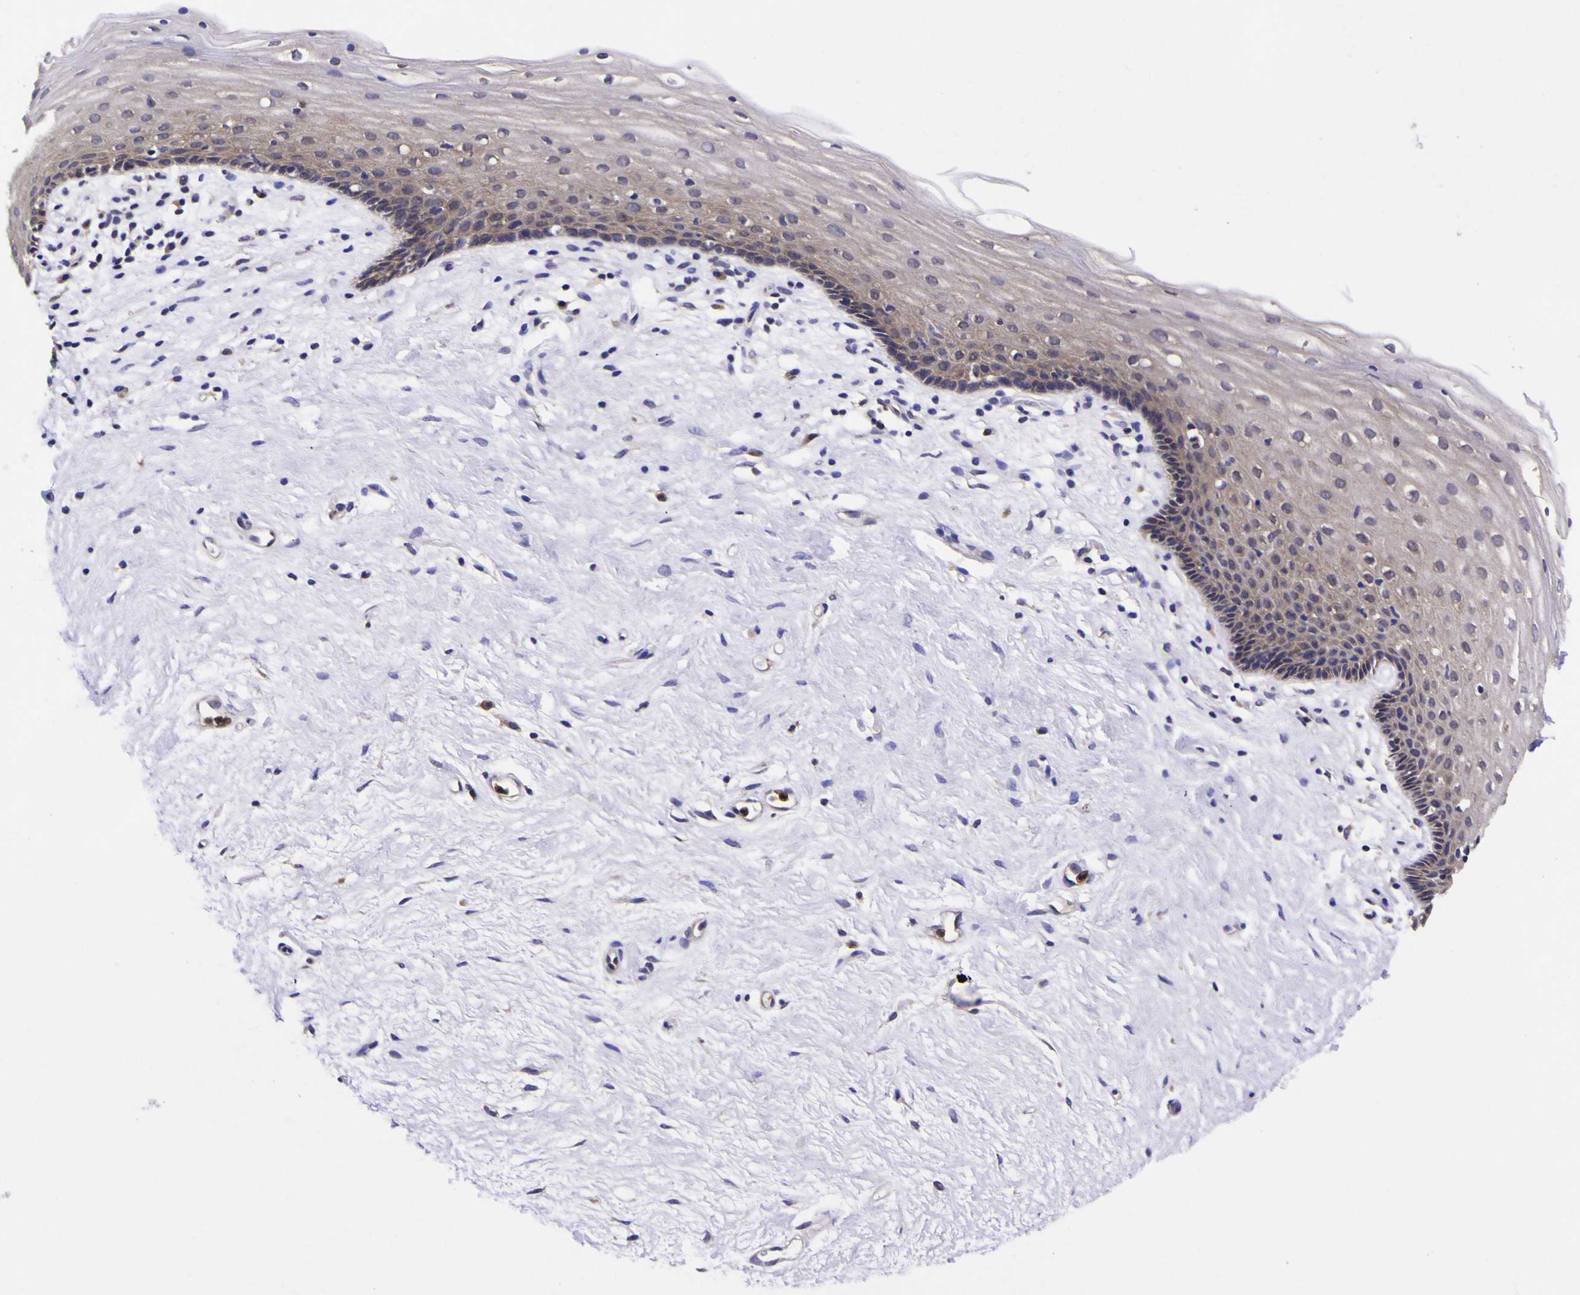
{"staining": {"intensity": "weak", "quantity": "25%-75%", "location": "cytoplasmic/membranous"}, "tissue": "vagina", "cell_type": "Squamous epithelial cells", "image_type": "normal", "snomed": [{"axis": "morphology", "description": "Normal tissue, NOS"}, {"axis": "topography", "description": "Vagina"}], "caption": "Squamous epithelial cells demonstrate low levels of weak cytoplasmic/membranous staining in about 25%-75% of cells in unremarkable human vagina.", "gene": "MAPK14", "patient": {"sex": "female", "age": 44}}